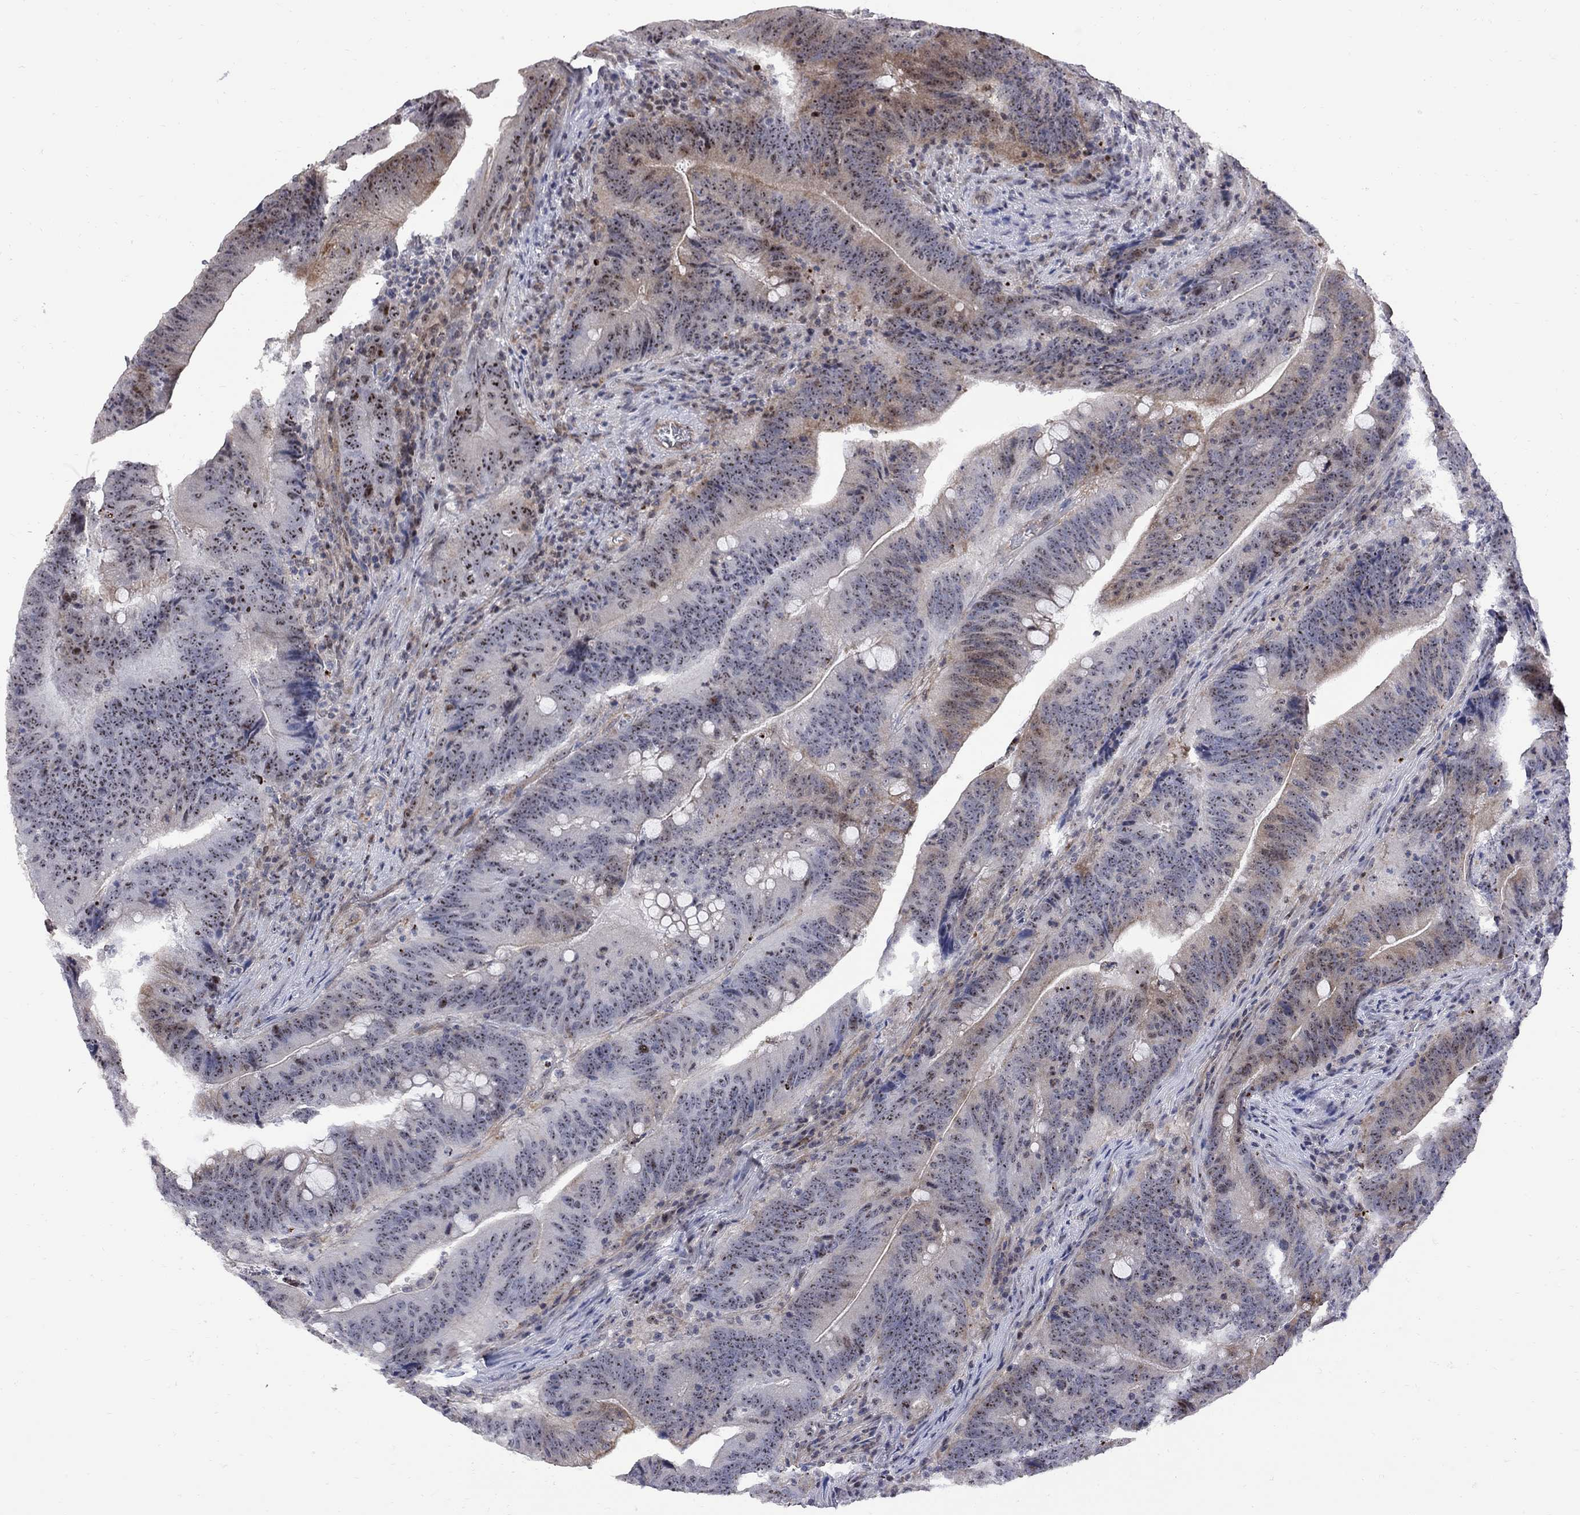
{"staining": {"intensity": "moderate", "quantity": ">75%", "location": "nuclear"}, "tissue": "colorectal cancer", "cell_type": "Tumor cells", "image_type": "cancer", "snomed": [{"axis": "morphology", "description": "Adenocarcinoma, NOS"}, {"axis": "topography", "description": "Colon"}], "caption": "Approximately >75% of tumor cells in human colorectal cancer (adenocarcinoma) exhibit moderate nuclear protein expression as visualized by brown immunohistochemical staining.", "gene": "DHX33", "patient": {"sex": "female", "age": 87}}